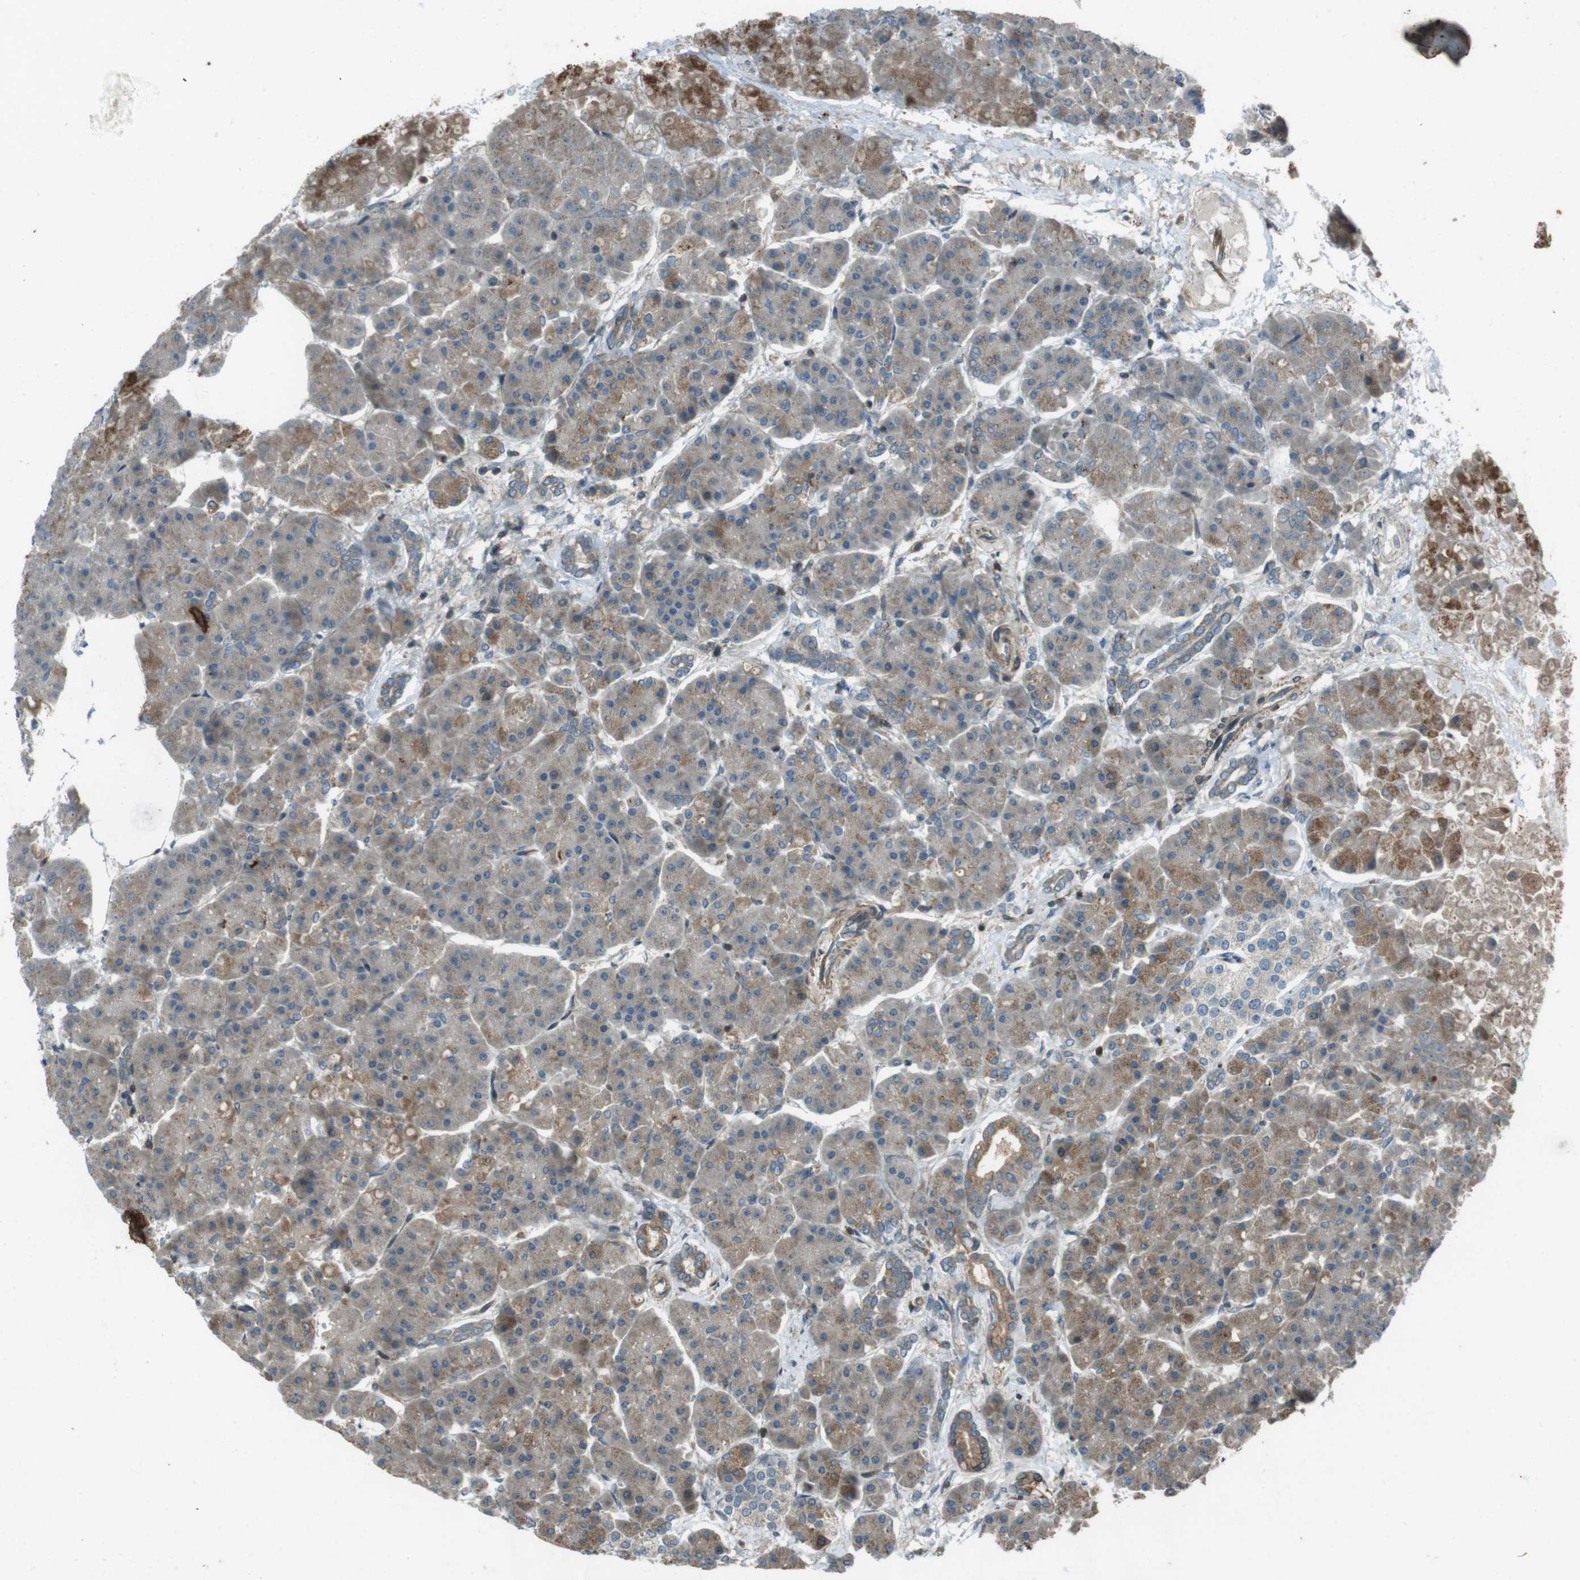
{"staining": {"intensity": "moderate", "quantity": "<25%", "location": "cytoplasmic/membranous"}, "tissue": "pancreas", "cell_type": "Exocrine glandular cells", "image_type": "normal", "snomed": [{"axis": "morphology", "description": "Normal tissue, NOS"}, {"axis": "topography", "description": "Pancreas"}], "caption": "The photomicrograph exhibits immunohistochemical staining of benign pancreas. There is moderate cytoplasmic/membranous positivity is seen in about <25% of exocrine glandular cells. (DAB (3,3'-diaminobenzidine) IHC, brown staining for protein, blue staining for nuclei).", "gene": "ZYX", "patient": {"sex": "female", "age": 70}}